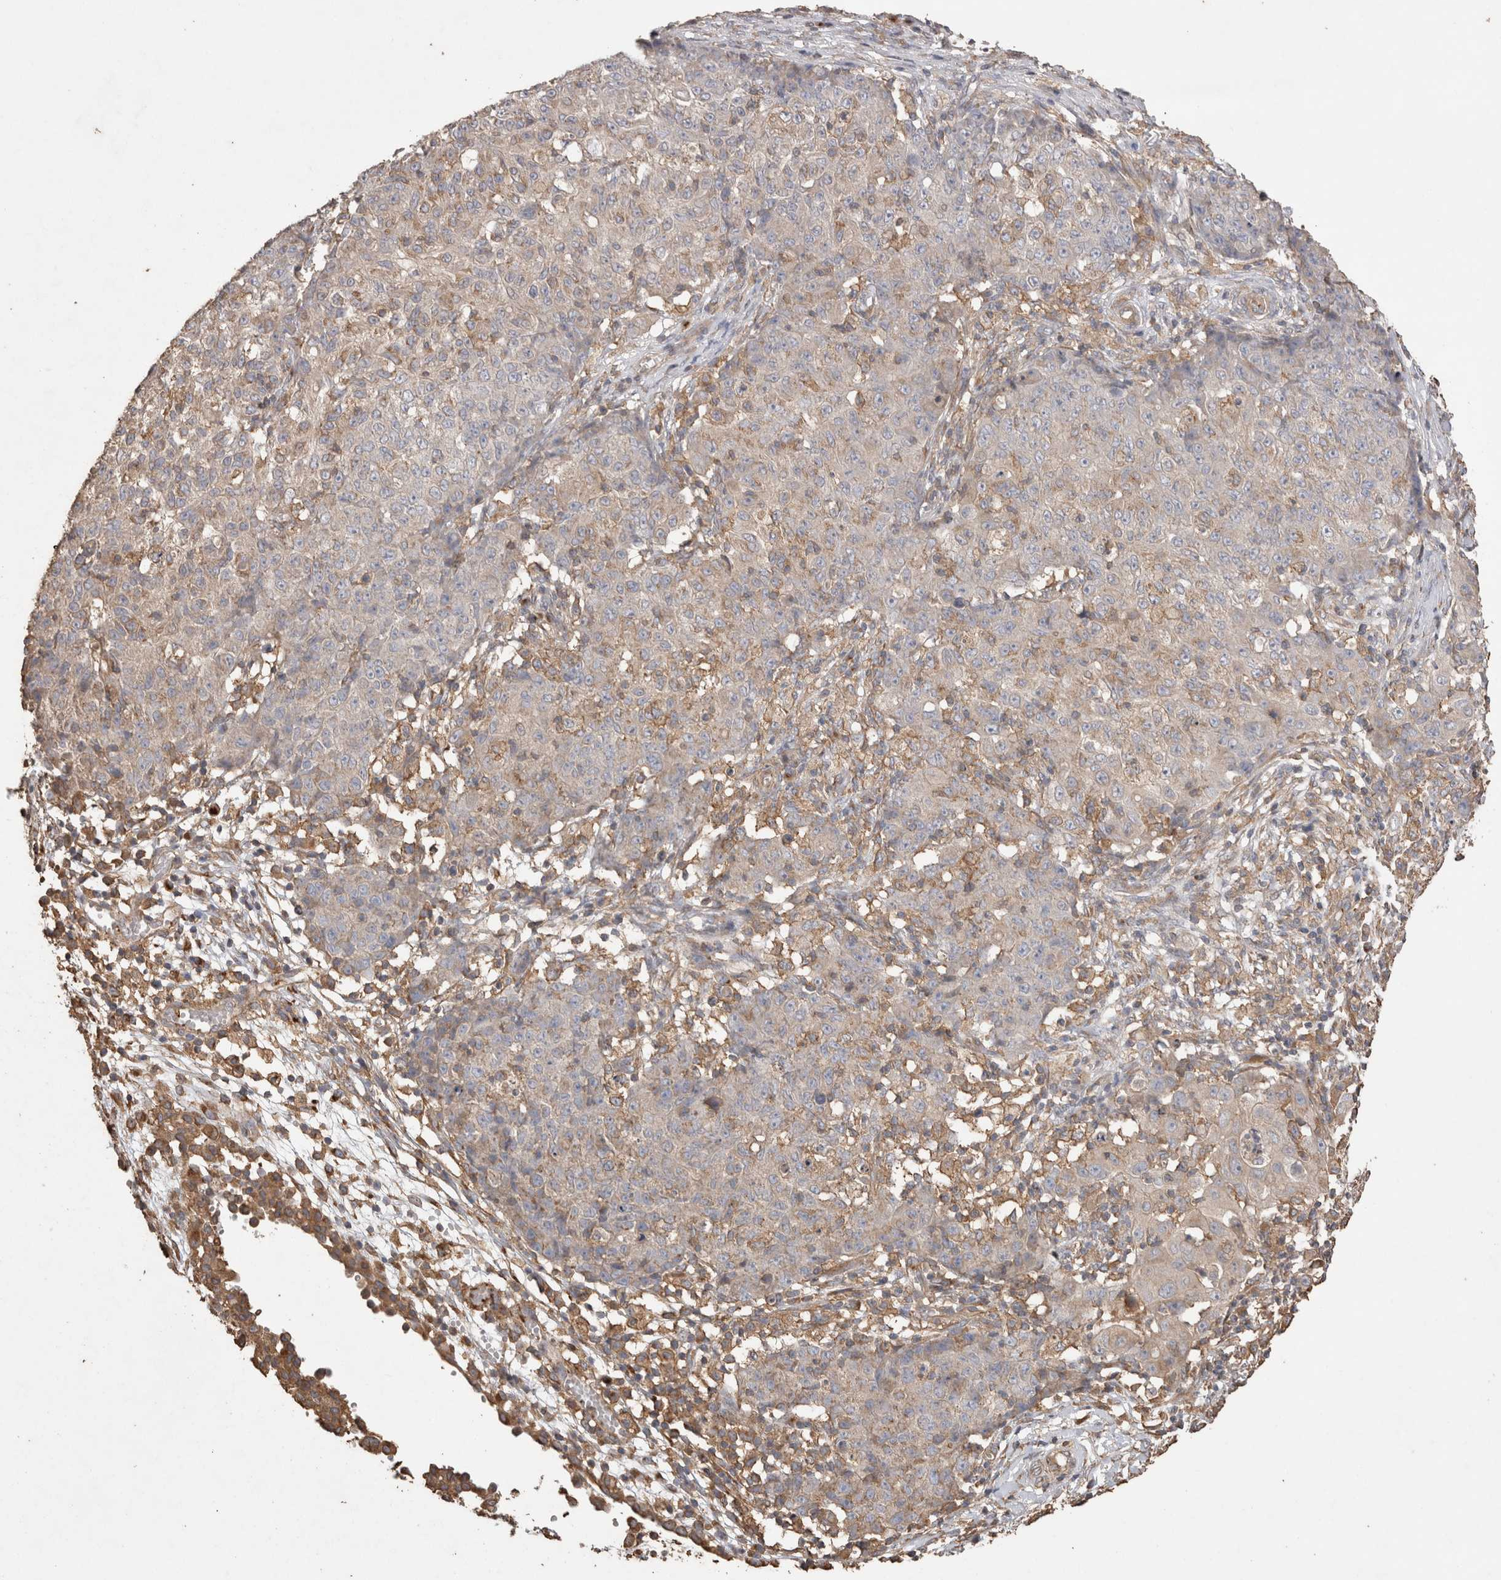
{"staining": {"intensity": "weak", "quantity": "<25%", "location": "cytoplasmic/membranous"}, "tissue": "ovarian cancer", "cell_type": "Tumor cells", "image_type": "cancer", "snomed": [{"axis": "morphology", "description": "Carcinoma, endometroid"}, {"axis": "topography", "description": "Ovary"}], "caption": "Immunohistochemistry of ovarian cancer reveals no positivity in tumor cells.", "gene": "SNX31", "patient": {"sex": "female", "age": 42}}